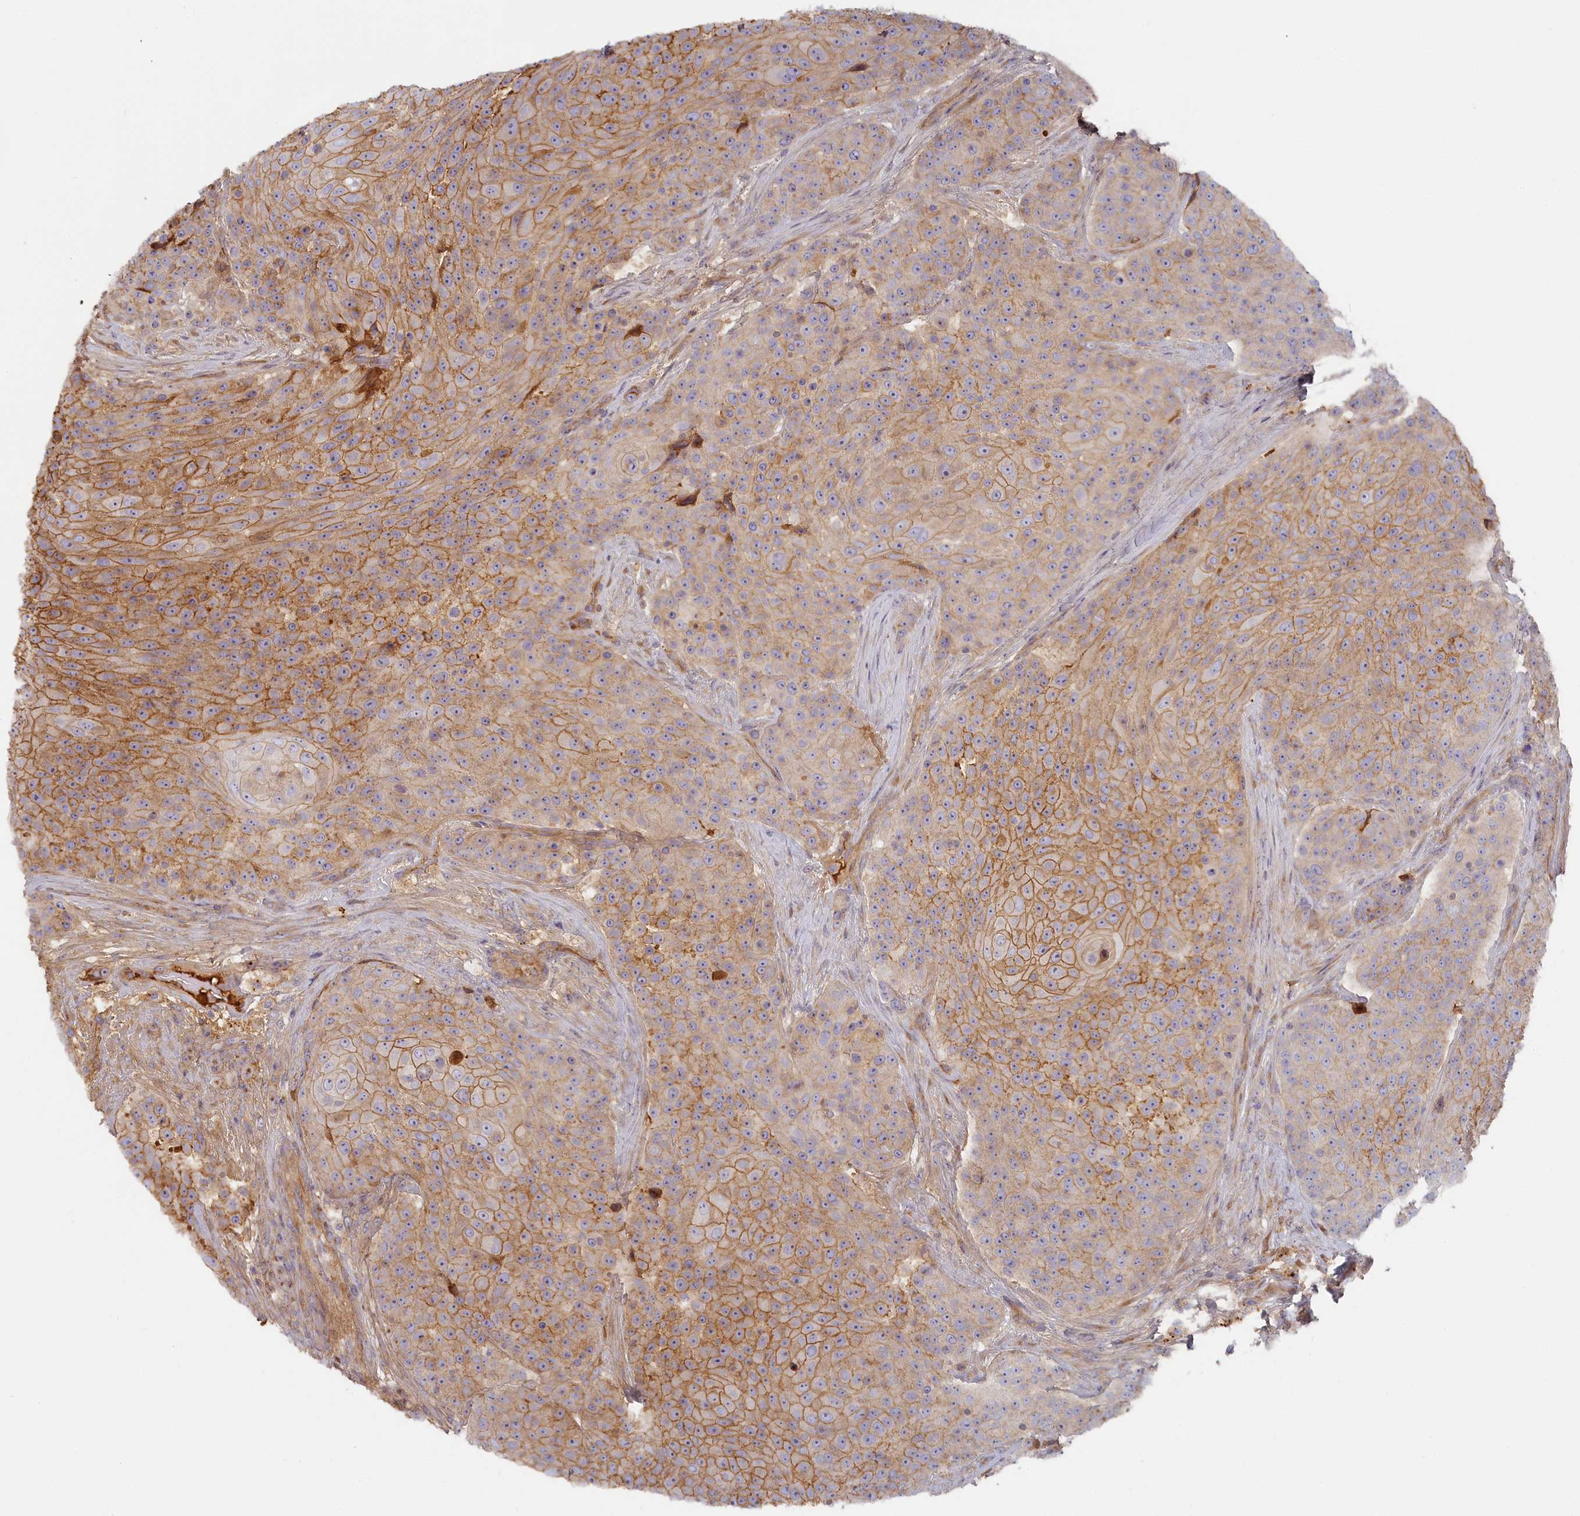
{"staining": {"intensity": "moderate", "quantity": "25%-75%", "location": "cytoplasmic/membranous"}, "tissue": "urothelial cancer", "cell_type": "Tumor cells", "image_type": "cancer", "snomed": [{"axis": "morphology", "description": "Urothelial carcinoma, High grade"}, {"axis": "topography", "description": "Urinary bladder"}], "caption": "Immunohistochemical staining of human high-grade urothelial carcinoma shows medium levels of moderate cytoplasmic/membranous staining in approximately 25%-75% of tumor cells. (DAB (3,3'-diaminobenzidine) = brown stain, brightfield microscopy at high magnification).", "gene": "STX16", "patient": {"sex": "female", "age": 63}}